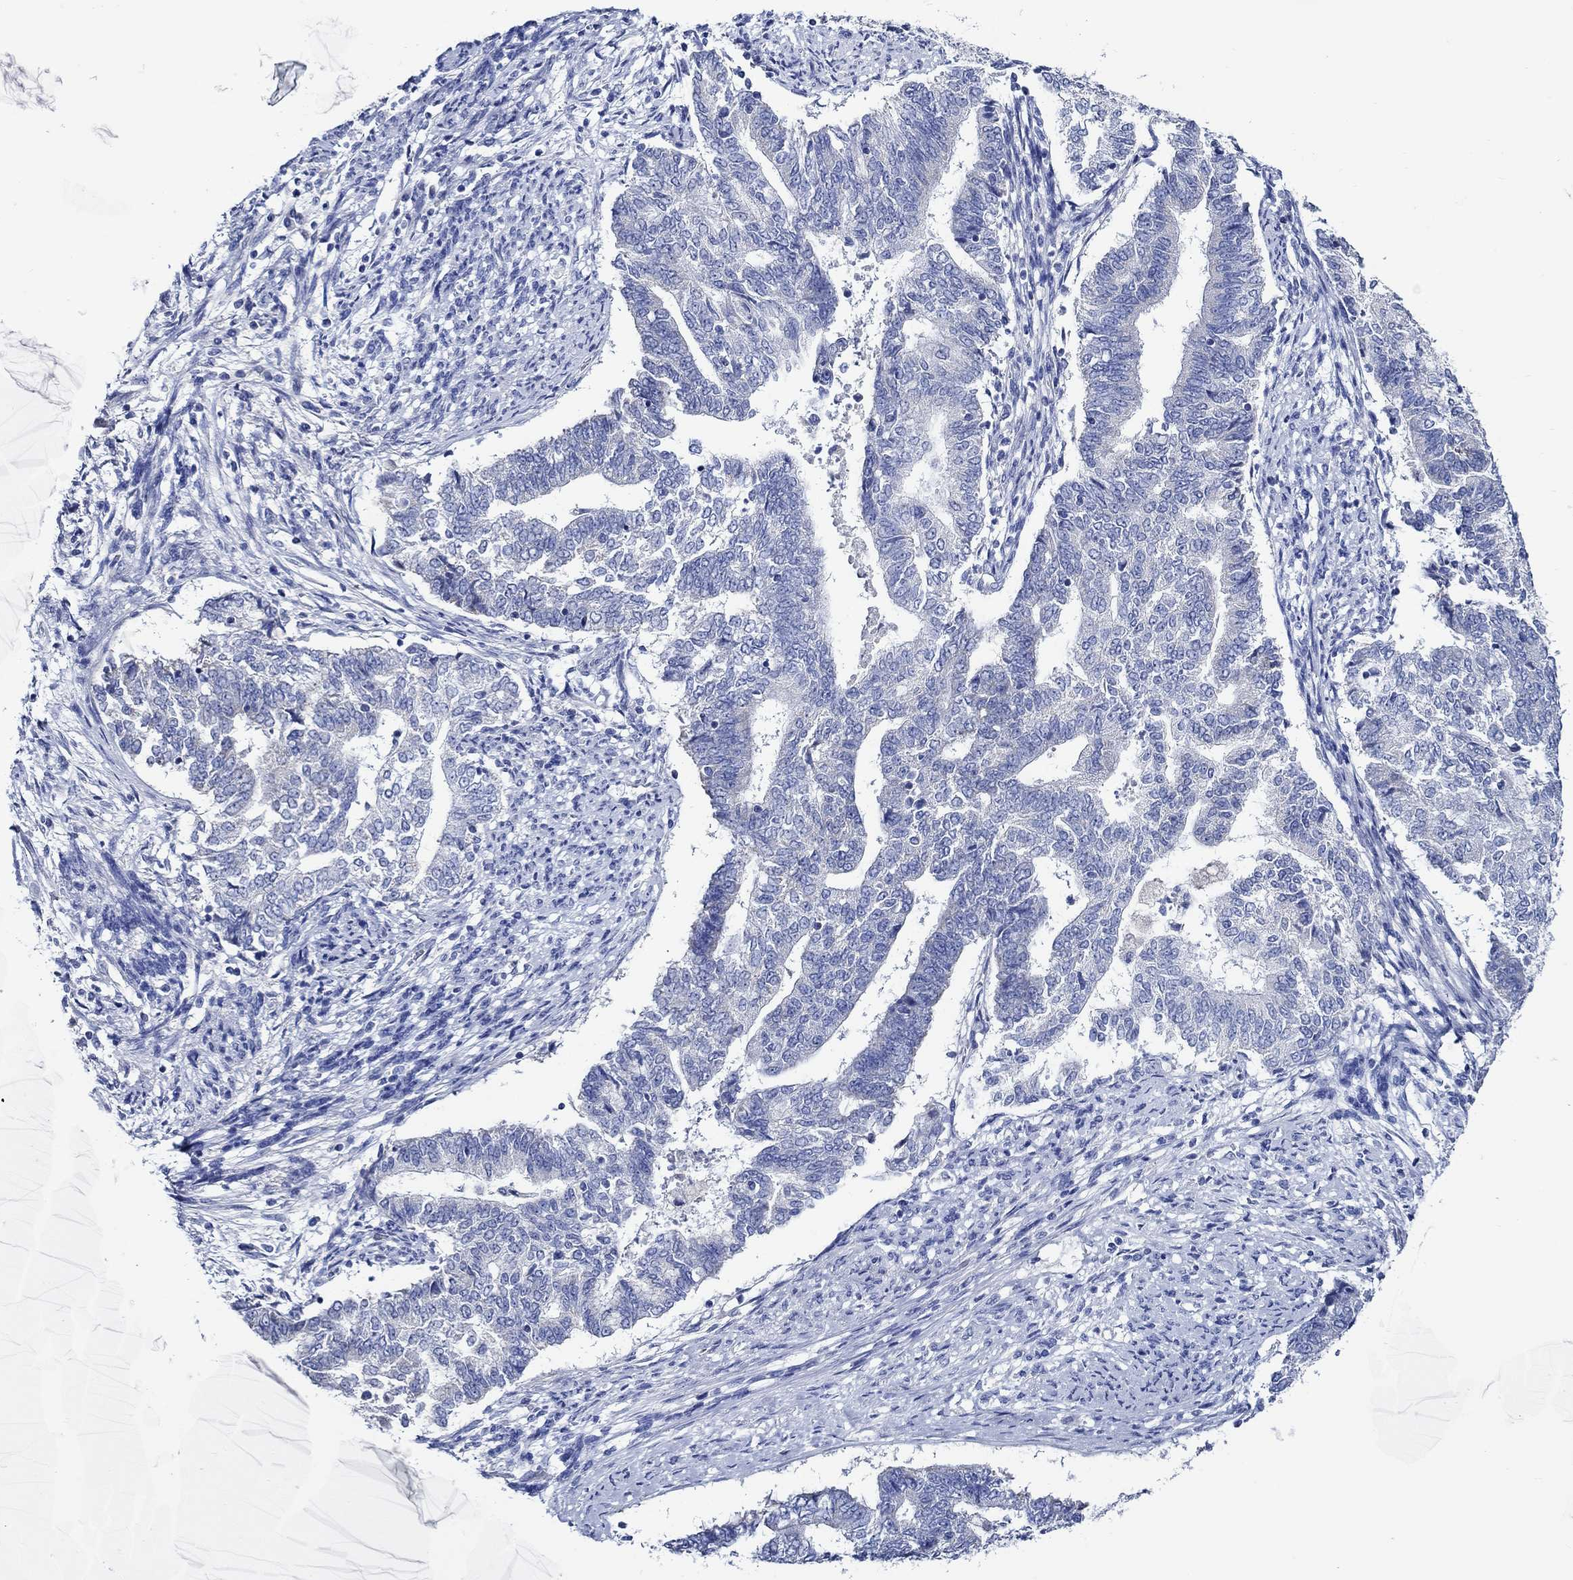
{"staining": {"intensity": "negative", "quantity": "none", "location": "none"}, "tissue": "endometrial cancer", "cell_type": "Tumor cells", "image_type": "cancer", "snomed": [{"axis": "morphology", "description": "Adenocarcinoma, NOS"}, {"axis": "topography", "description": "Endometrium"}], "caption": "IHC of endometrial cancer exhibits no staining in tumor cells.", "gene": "SKOR1", "patient": {"sex": "female", "age": 65}}